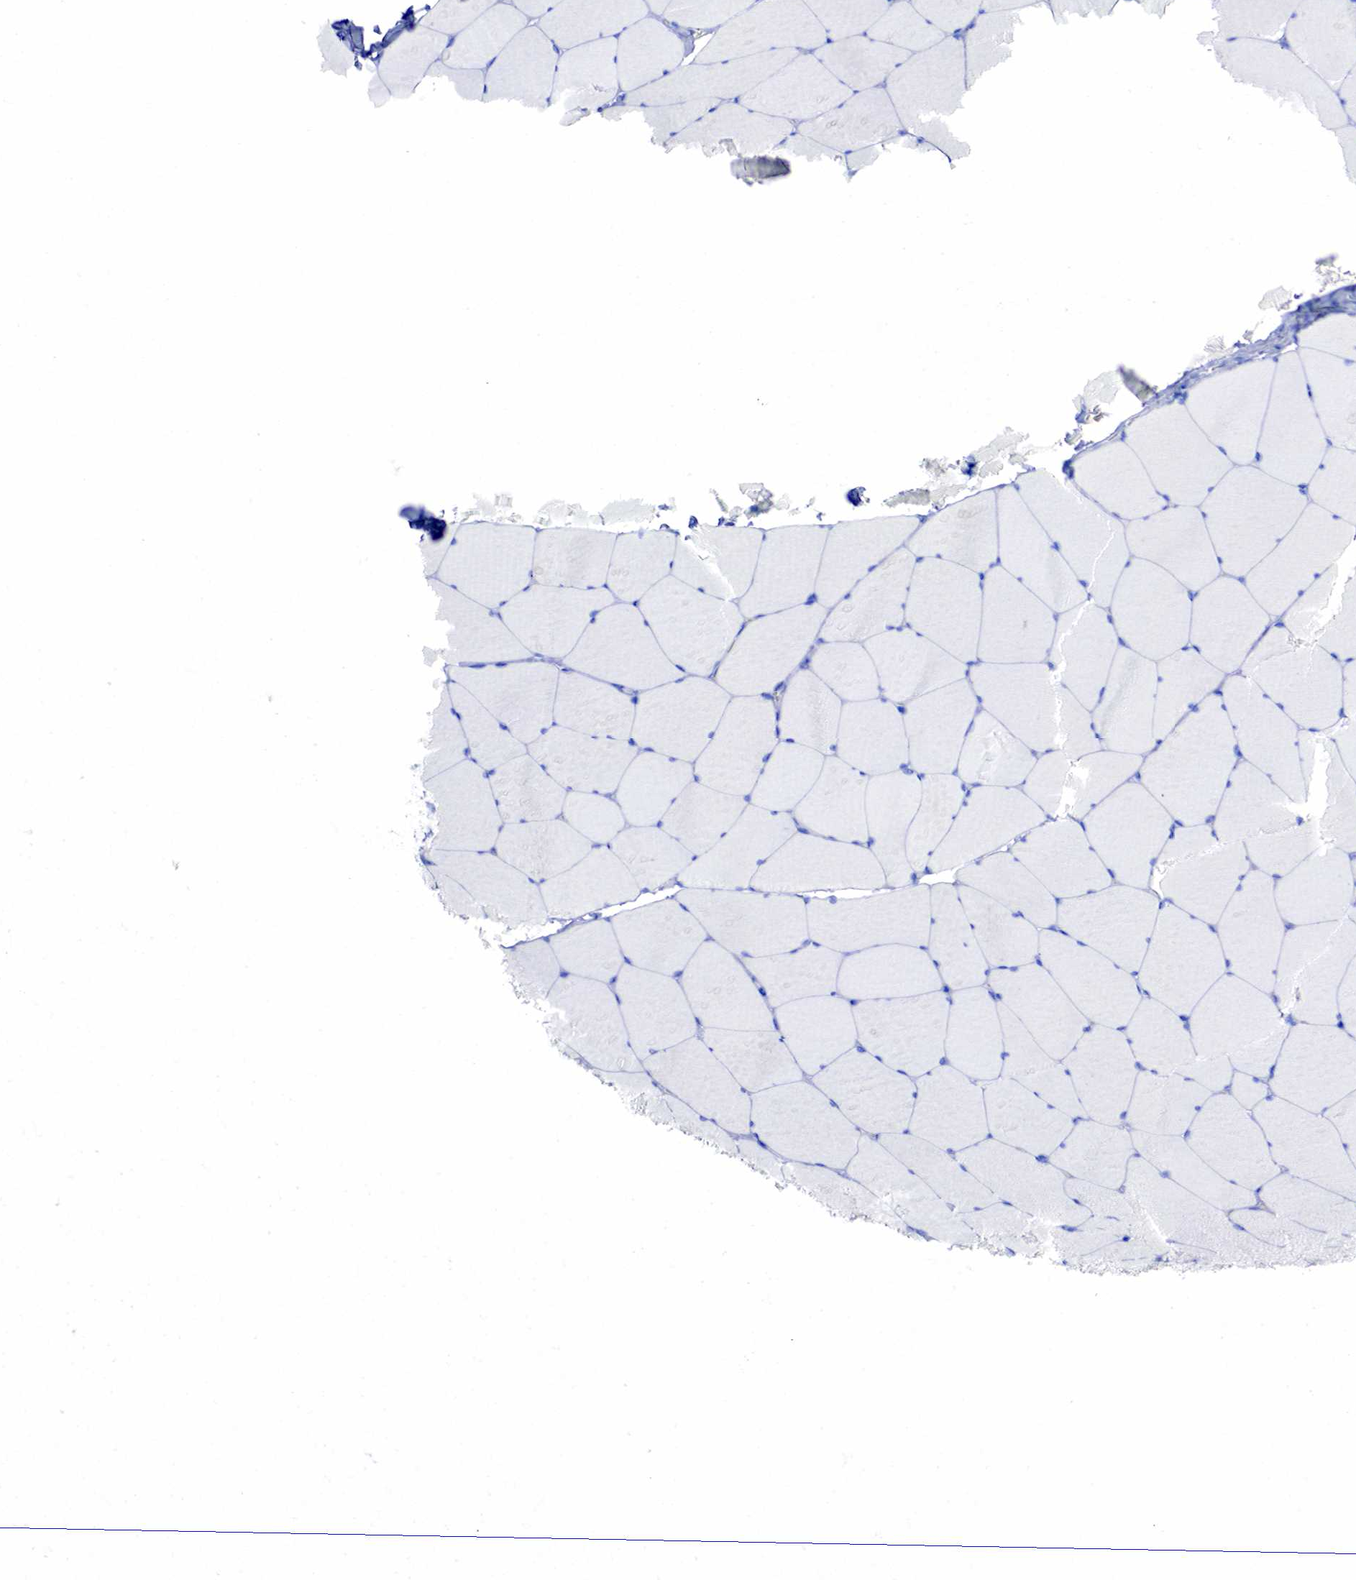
{"staining": {"intensity": "negative", "quantity": "none", "location": "none"}, "tissue": "skeletal muscle", "cell_type": "Myocytes", "image_type": "normal", "snomed": [{"axis": "morphology", "description": "Normal tissue, NOS"}, {"axis": "topography", "description": "Skeletal muscle"}, {"axis": "topography", "description": "Salivary gland"}], "caption": "Immunohistochemistry image of benign human skeletal muscle stained for a protein (brown), which shows no positivity in myocytes.", "gene": "ESR1", "patient": {"sex": "male", "age": 62}}